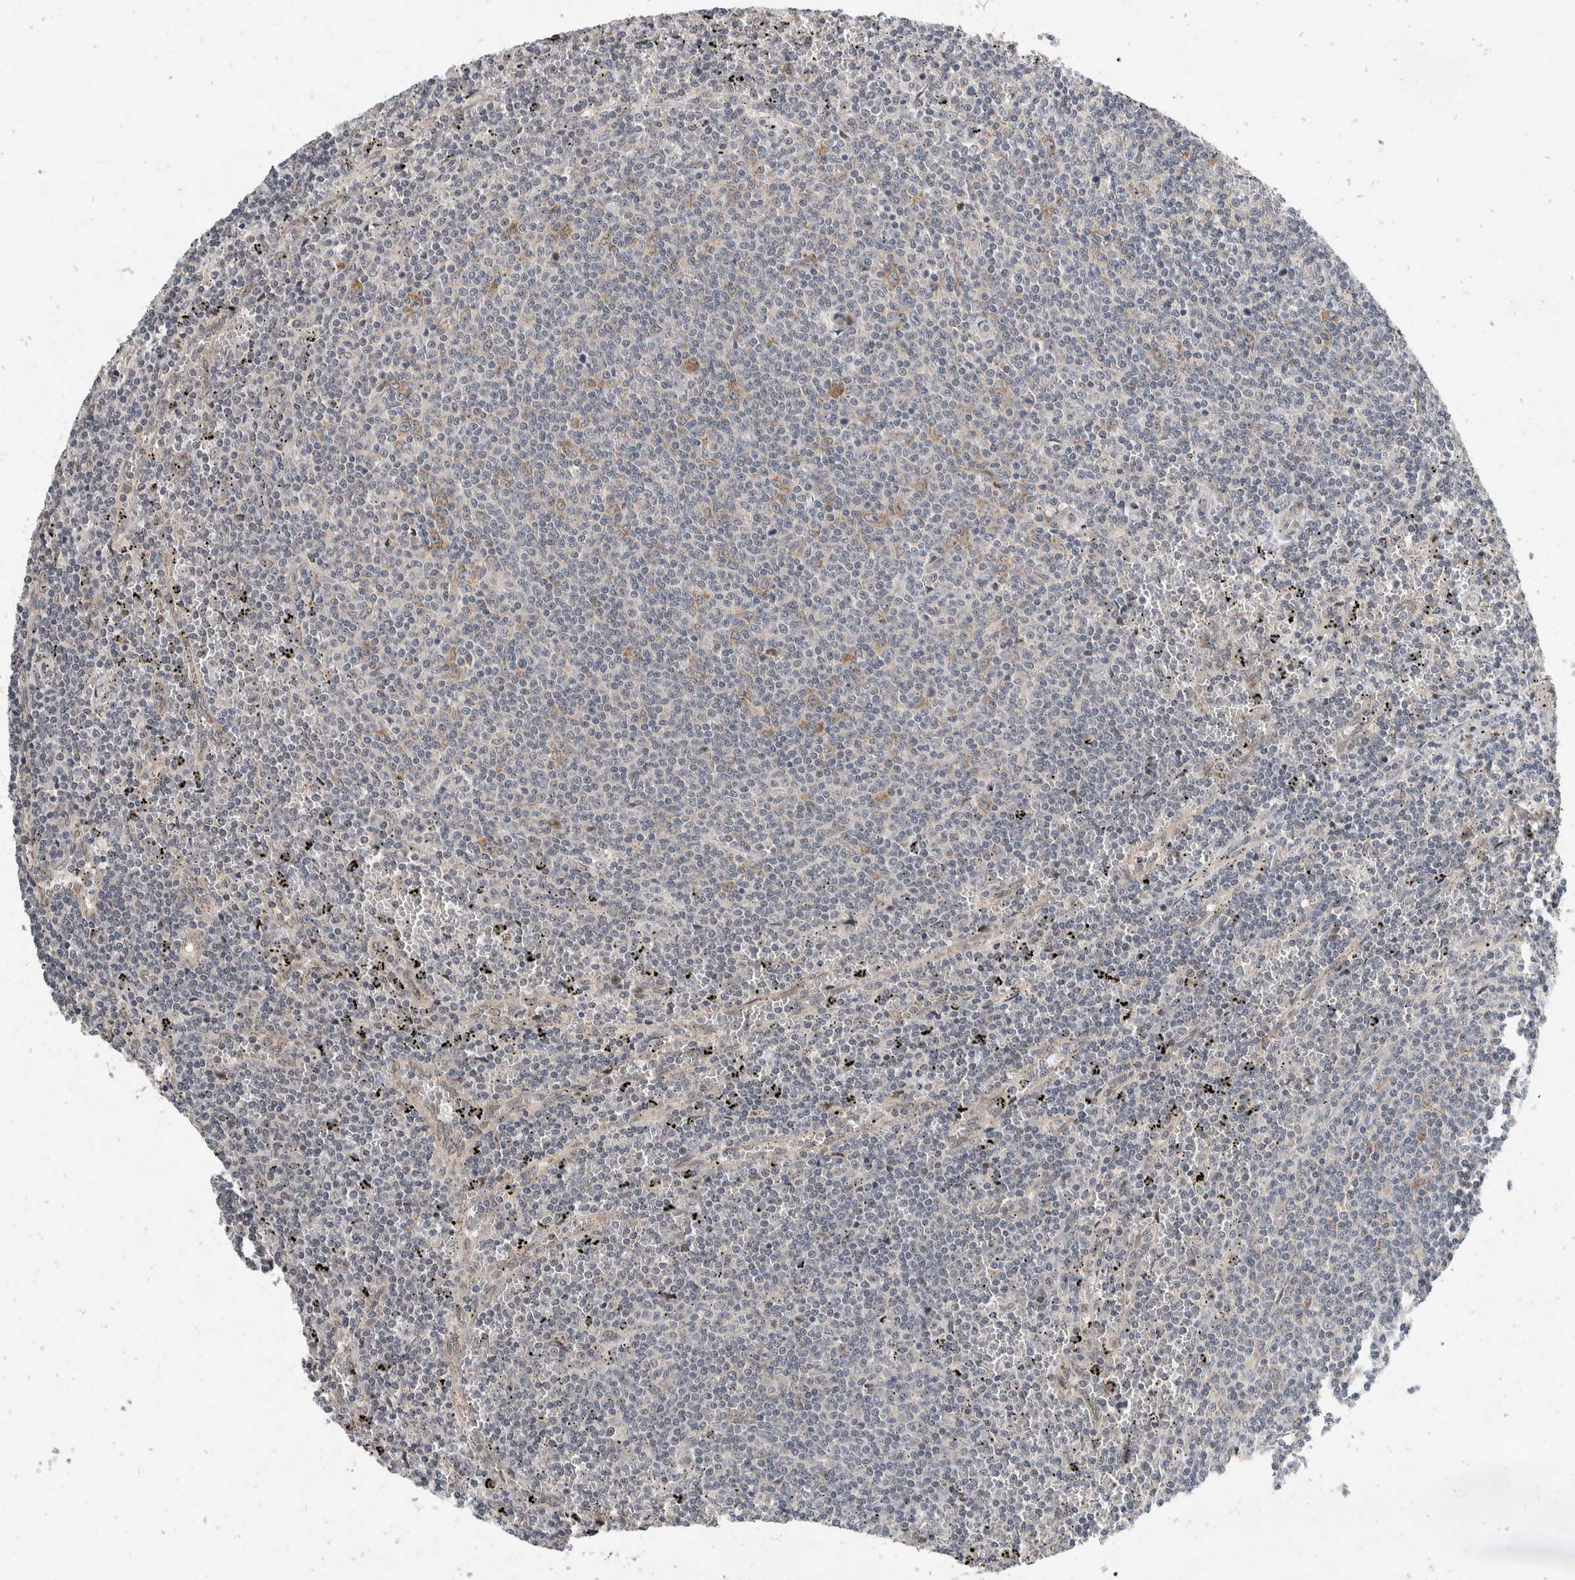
{"staining": {"intensity": "negative", "quantity": "none", "location": "none"}, "tissue": "lymphoma", "cell_type": "Tumor cells", "image_type": "cancer", "snomed": [{"axis": "morphology", "description": "Malignant lymphoma, non-Hodgkin's type, Low grade"}, {"axis": "topography", "description": "Spleen"}], "caption": "An immunohistochemistry (IHC) photomicrograph of lymphoma is shown. There is no staining in tumor cells of lymphoma.", "gene": "ZNF703", "patient": {"sex": "female", "age": 50}}